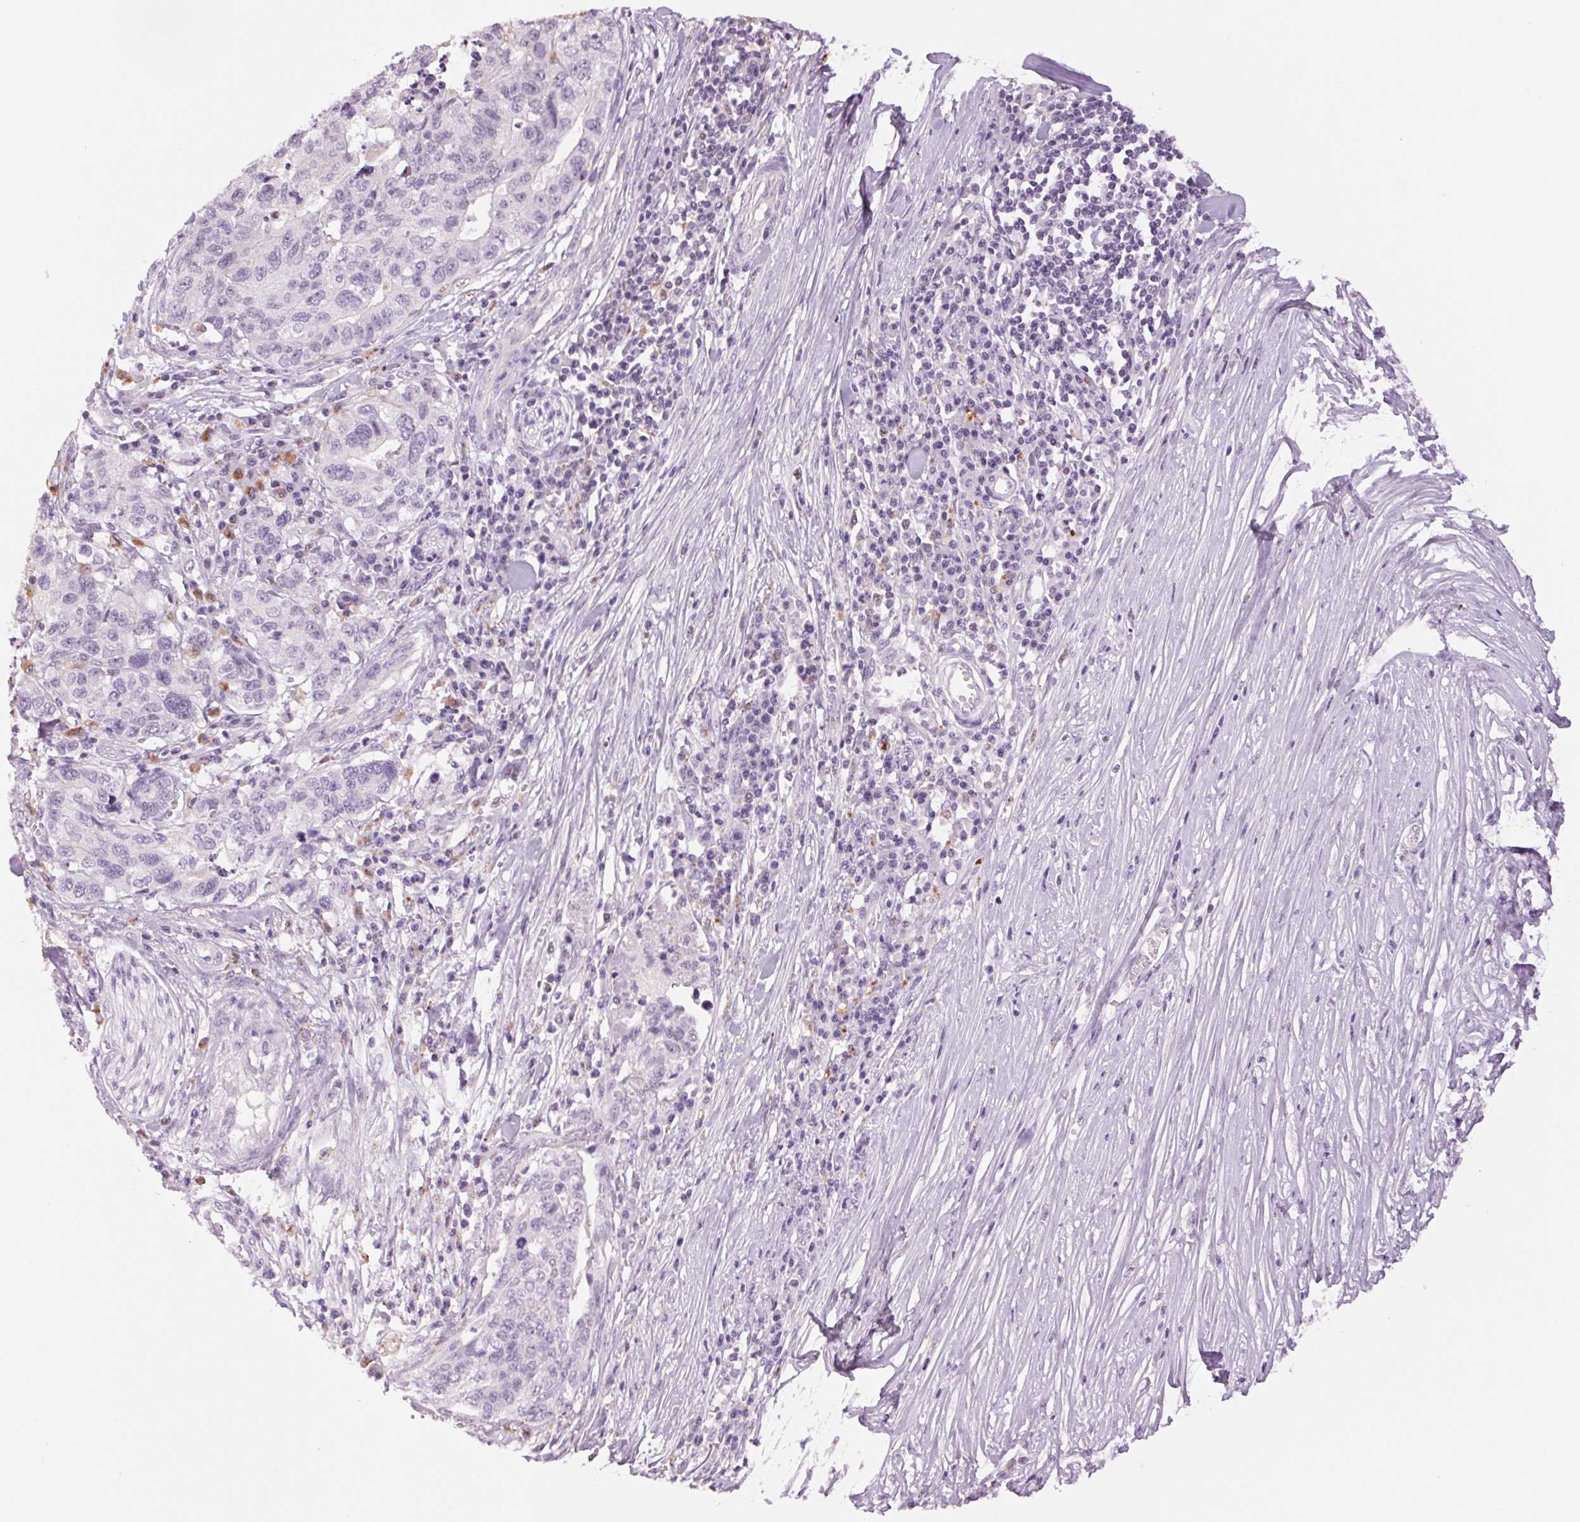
{"staining": {"intensity": "negative", "quantity": "none", "location": "none"}, "tissue": "stomach cancer", "cell_type": "Tumor cells", "image_type": "cancer", "snomed": [{"axis": "morphology", "description": "Adenocarcinoma, NOS"}, {"axis": "topography", "description": "Stomach, upper"}], "caption": "Human stomach cancer (adenocarcinoma) stained for a protein using IHC exhibits no expression in tumor cells.", "gene": "MPO", "patient": {"sex": "female", "age": 67}}